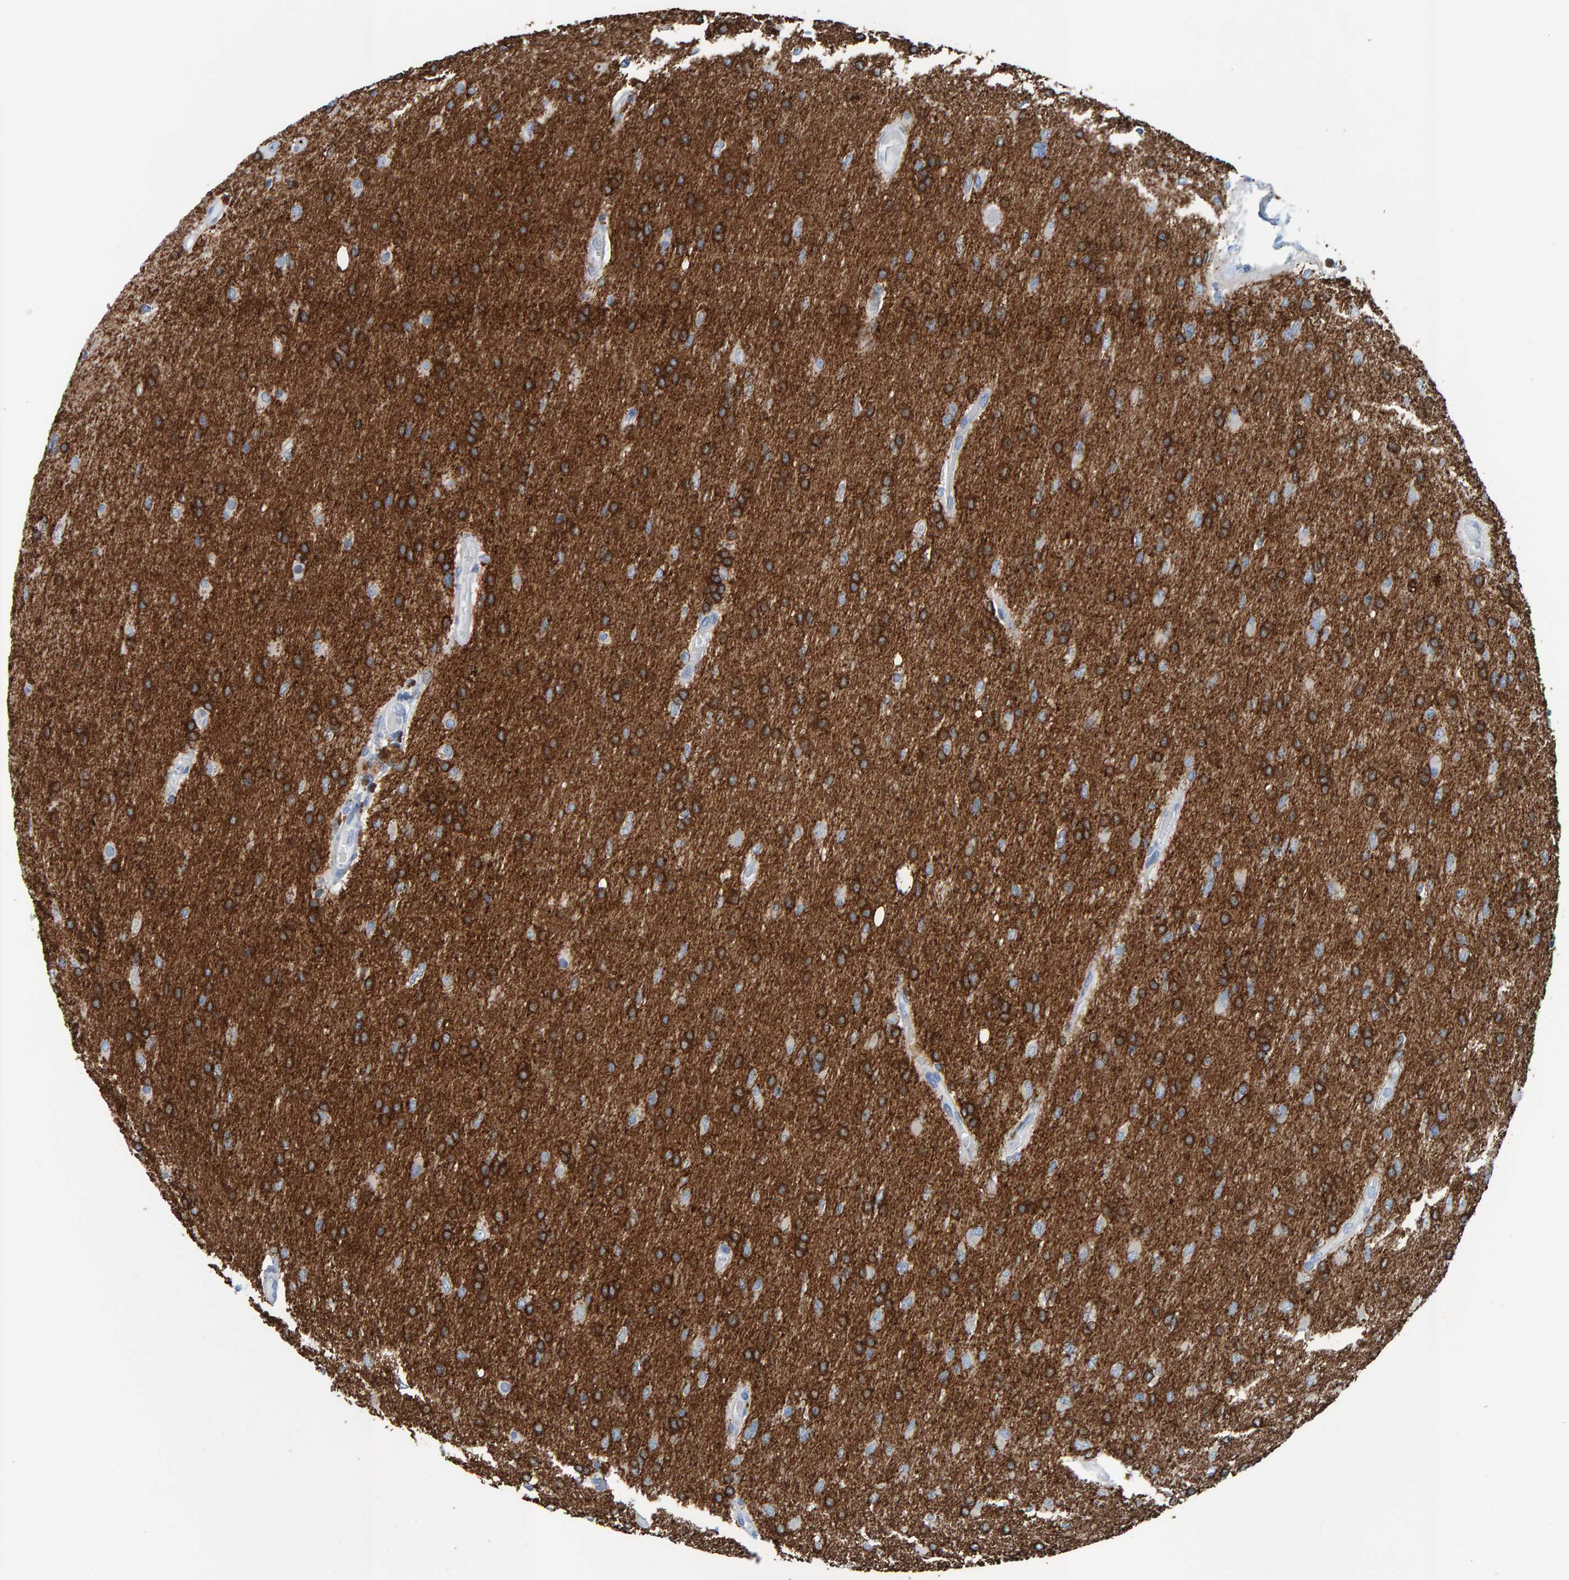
{"staining": {"intensity": "strong", "quantity": ">75%", "location": "cytoplasmic/membranous"}, "tissue": "glioma", "cell_type": "Tumor cells", "image_type": "cancer", "snomed": [{"axis": "morphology", "description": "Glioma, malignant, High grade"}, {"axis": "topography", "description": "Cerebral cortex"}], "caption": "IHC of human malignant high-grade glioma displays high levels of strong cytoplasmic/membranous positivity in about >75% of tumor cells.", "gene": "CNP", "patient": {"sex": "female", "age": 36}}